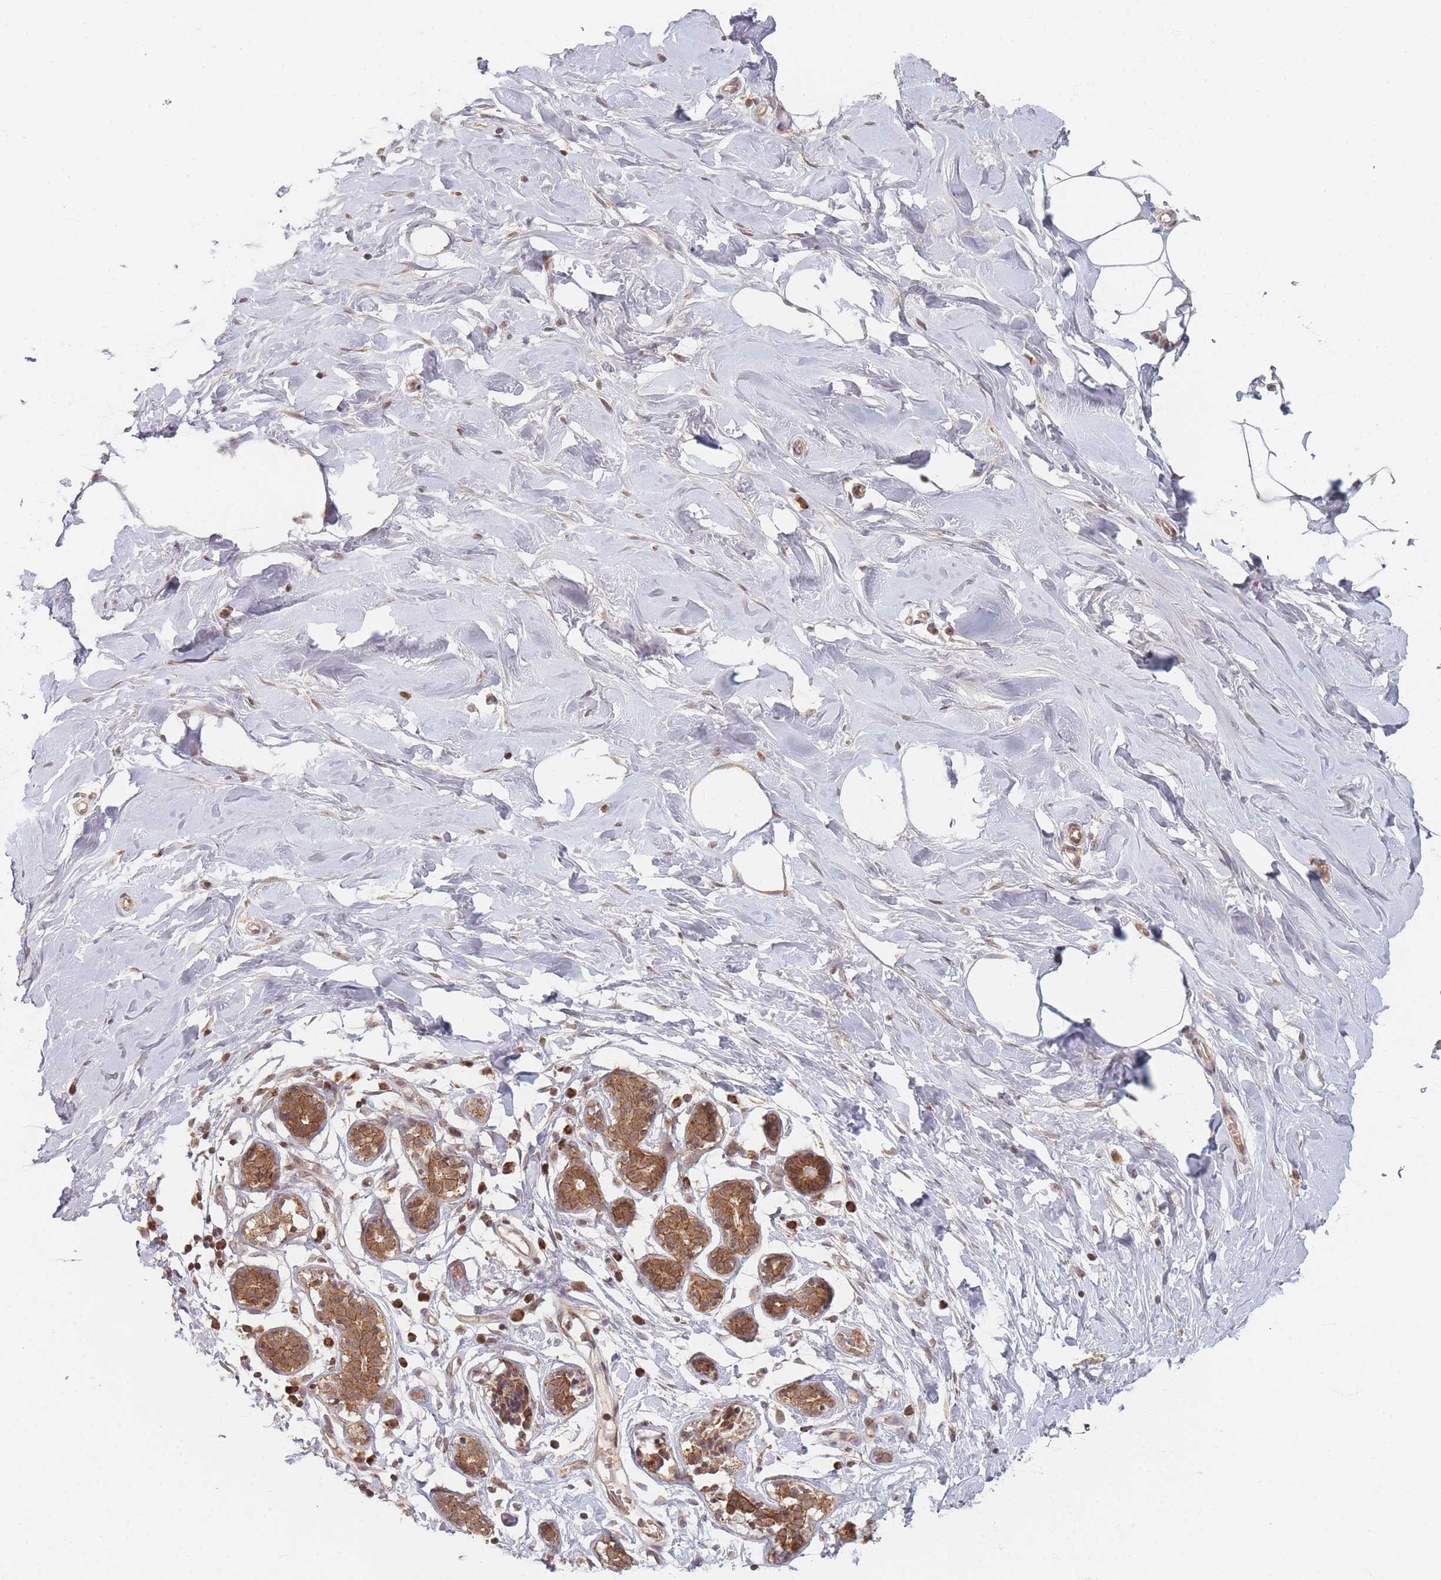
{"staining": {"intensity": "negative", "quantity": "none", "location": "none"}, "tissue": "breast", "cell_type": "Adipocytes", "image_type": "normal", "snomed": [{"axis": "morphology", "description": "Normal tissue, NOS"}, {"axis": "topography", "description": "Breast"}], "caption": "IHC of benign breast demonstrates no positivity in adipocytes.", "gene": "RADX", "patient": {"sex": "female", "age": 27}}